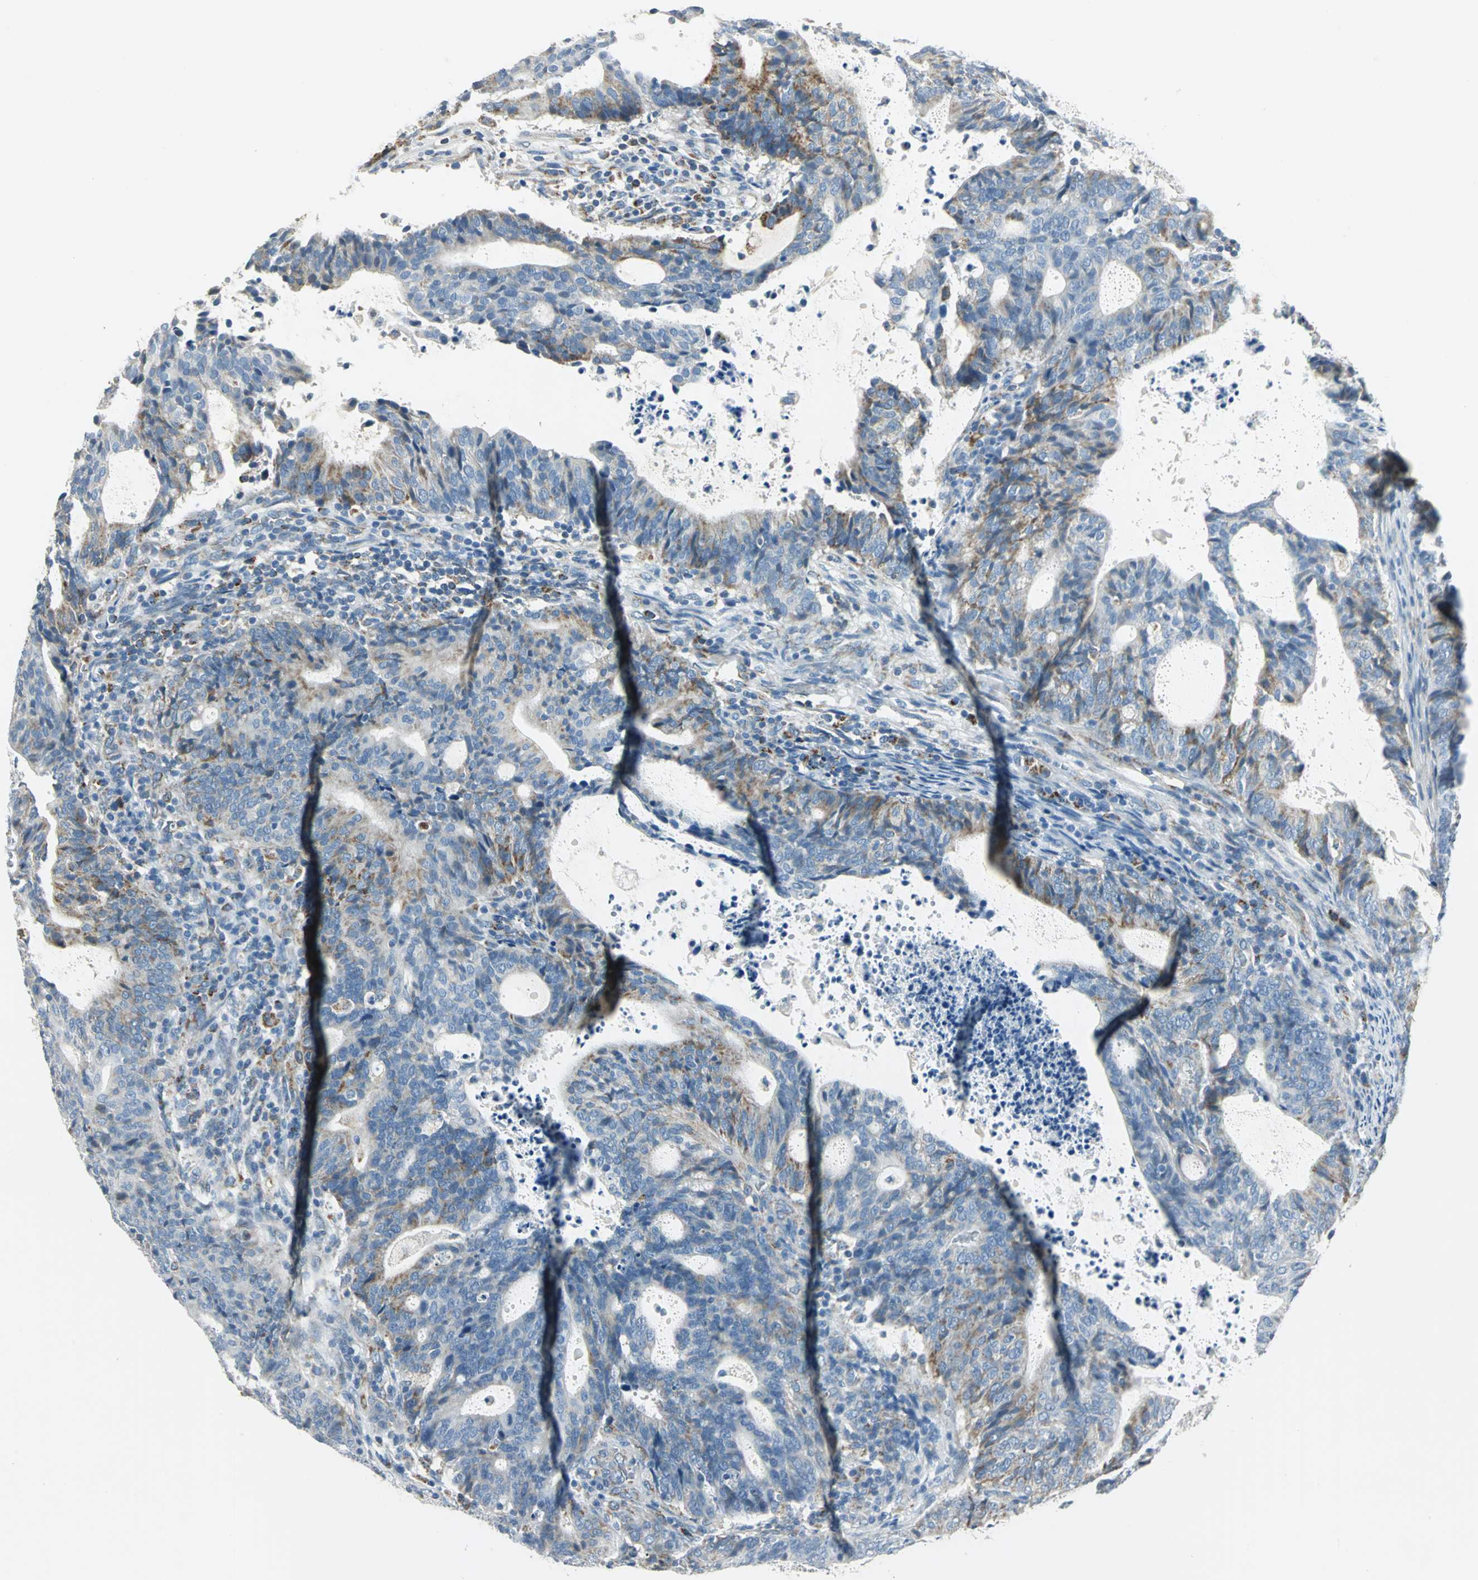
{"staining": {"intensity": "moderate", "quantity": "25%-75%", "location": "cytoplasmic/membranous"}, "tissue": "endometrial cancer", "cell_type": "Tumor cells", "image_type": "cancer", "snomed": [{"axis": "morphology", "description": "Adenocarcinoma, NOS"}, {"axis": "topography", "description": "Uterus"}], "caption": "Human endometrial adenocarcinoma stained with a protein marker exhibits moderate staining in tumor cells.", "gene": "ACADM", "patient": {"sex": "female", "age": 83}}